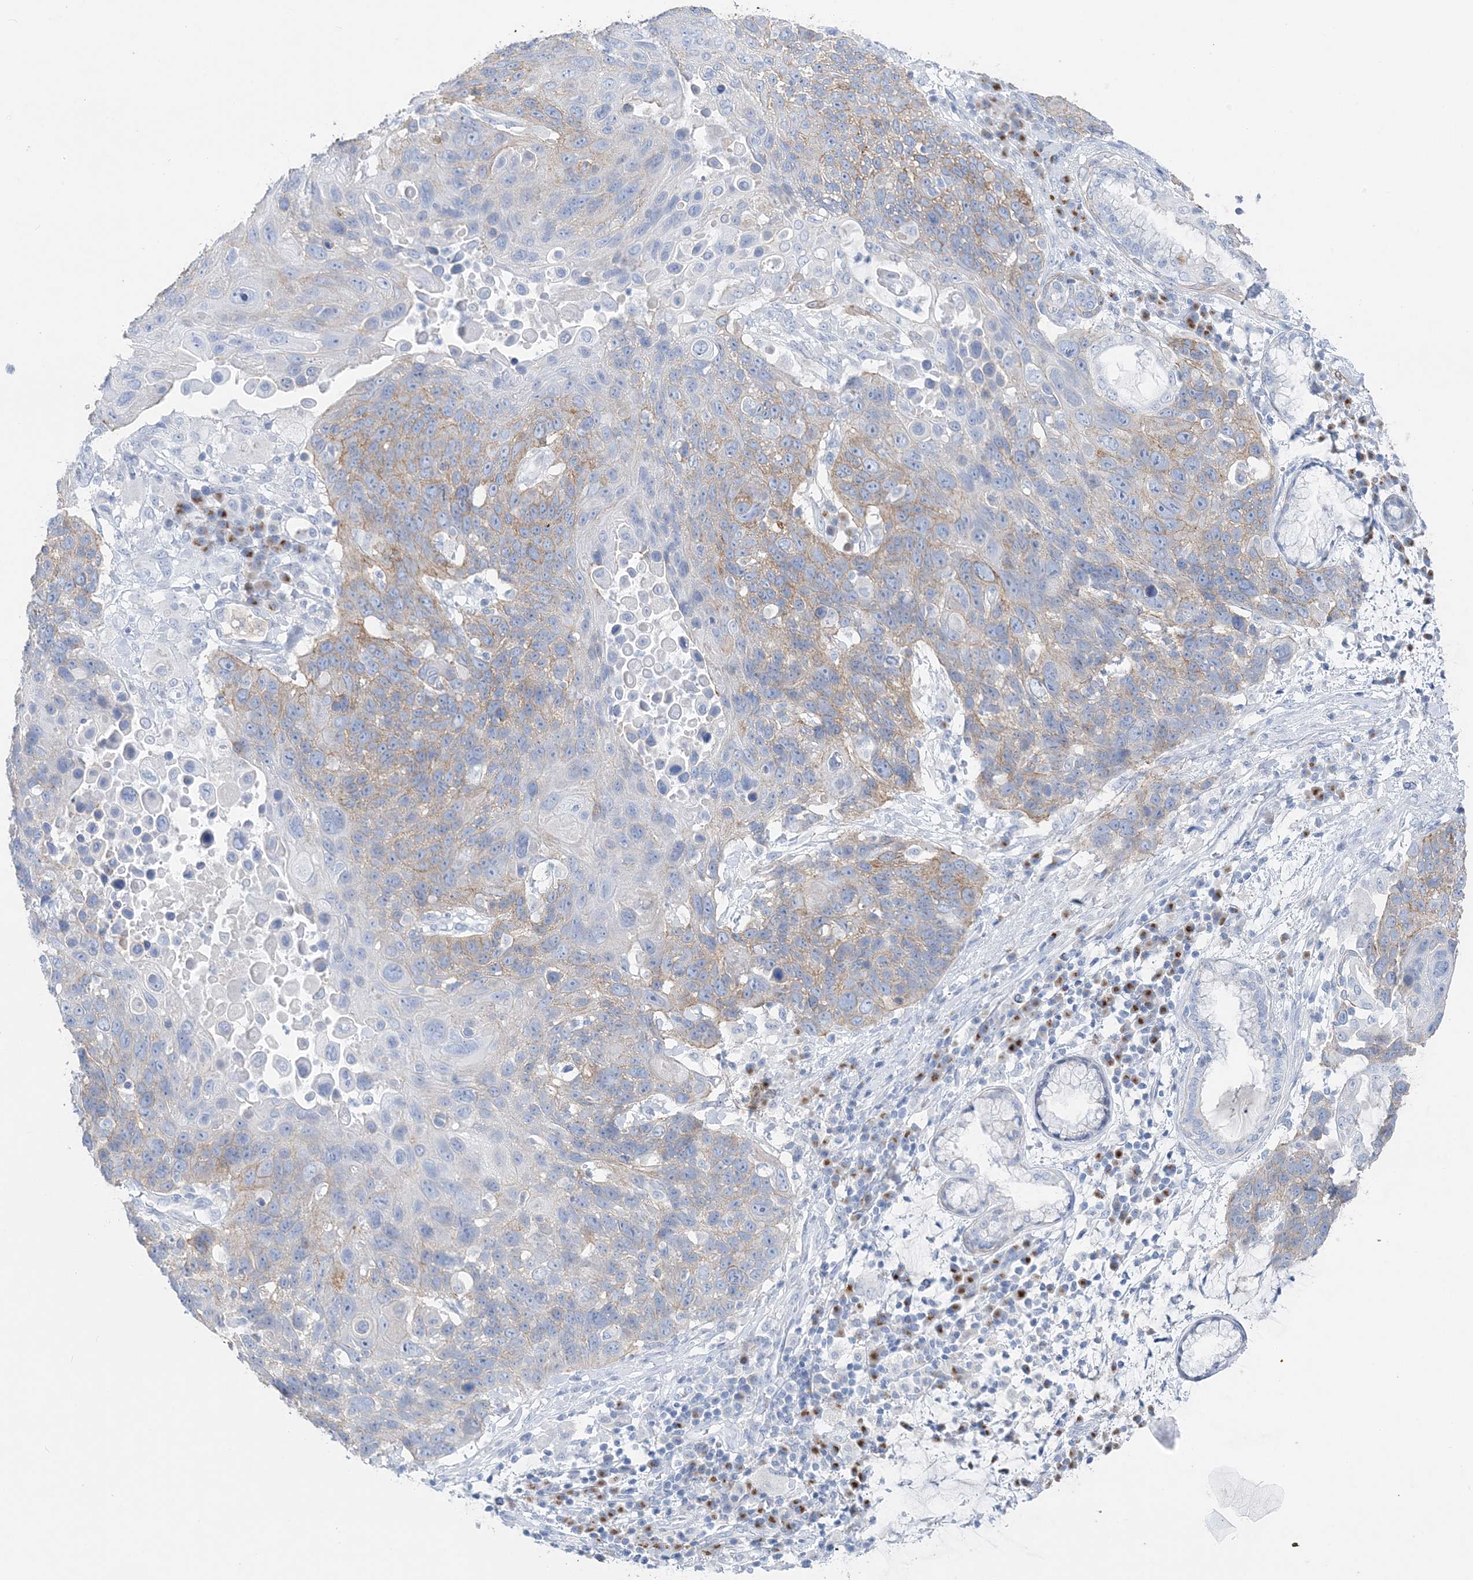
{"staining": {"intensity": "moderate", "quantity": "25%-75%", "location": "cytoplasmic/membranous"}, "tissue": "lung cancer", "cell_type": "Tumor cells", "image_type": "cancer", "snomed": [{"axis": "morphology", "description": "Squamous cell carcinoma, NOS"}, {"axis": "topography", "description": "Lung"}], "caption": "Immunohistochemical staining of lung squamous cell carcinoma reveals moderate cytoplasmic/membranous protein positivity in approximately 25%-75% of tumor cells.", "gene": "SLC5A6", "patient": {"sex": "male", "age": 66}}